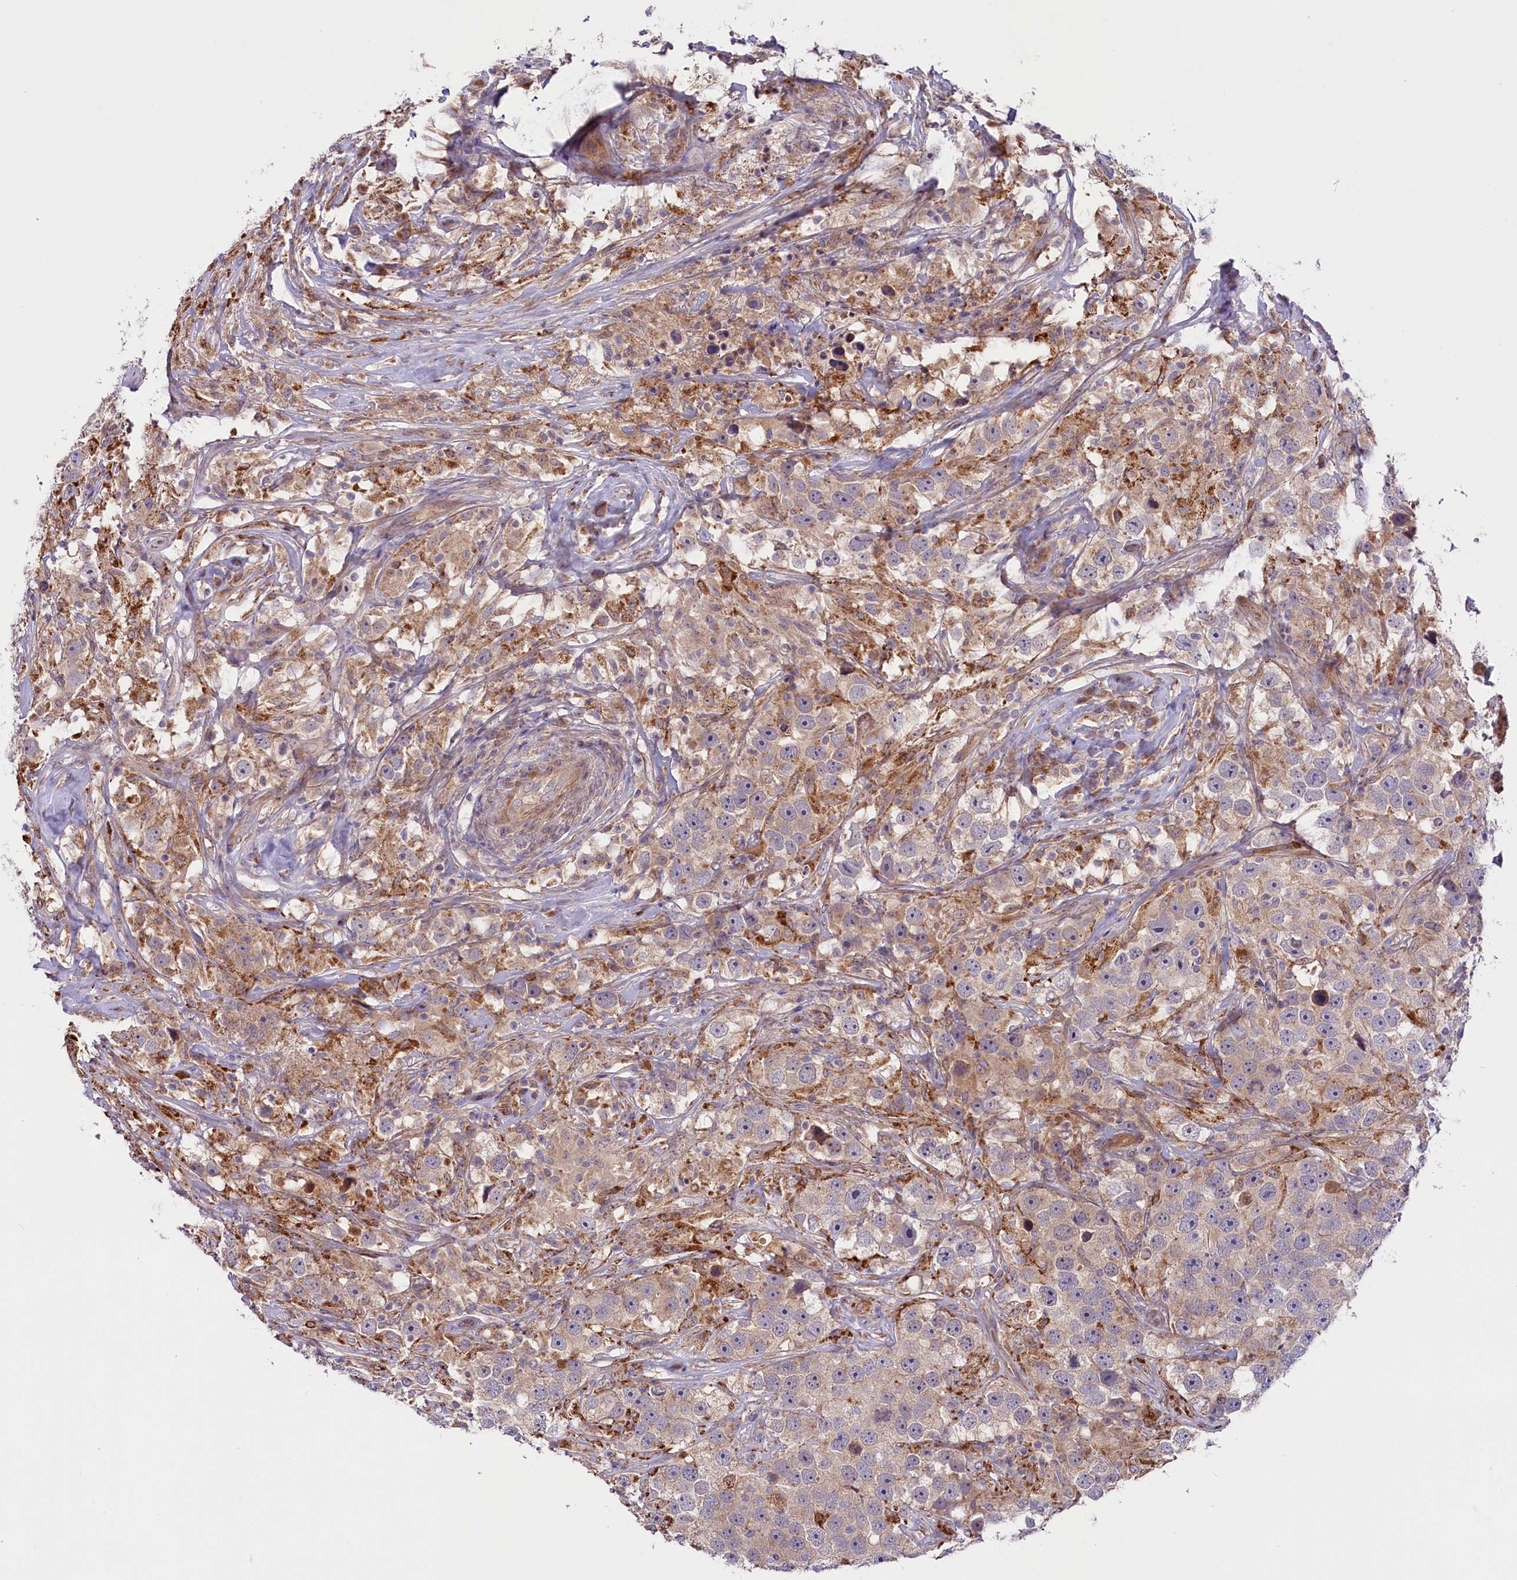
{"staining": {"intensity": "negative", "quantity": "none", "location": "none"}, "tissue": "testis cancer", "cell_type": "Tumor cells", "image_type": "cancer", "snomed": [{"axis": "morphology", "description": "Seminoma, NOS"}, {"axis": "topography", "description": "Testis"}], "caption": "IHC of human seminoma (testis) shows no expression in tumor cells.", "gene": "COG8", "patient": {"sex": "male", "age": 49}}